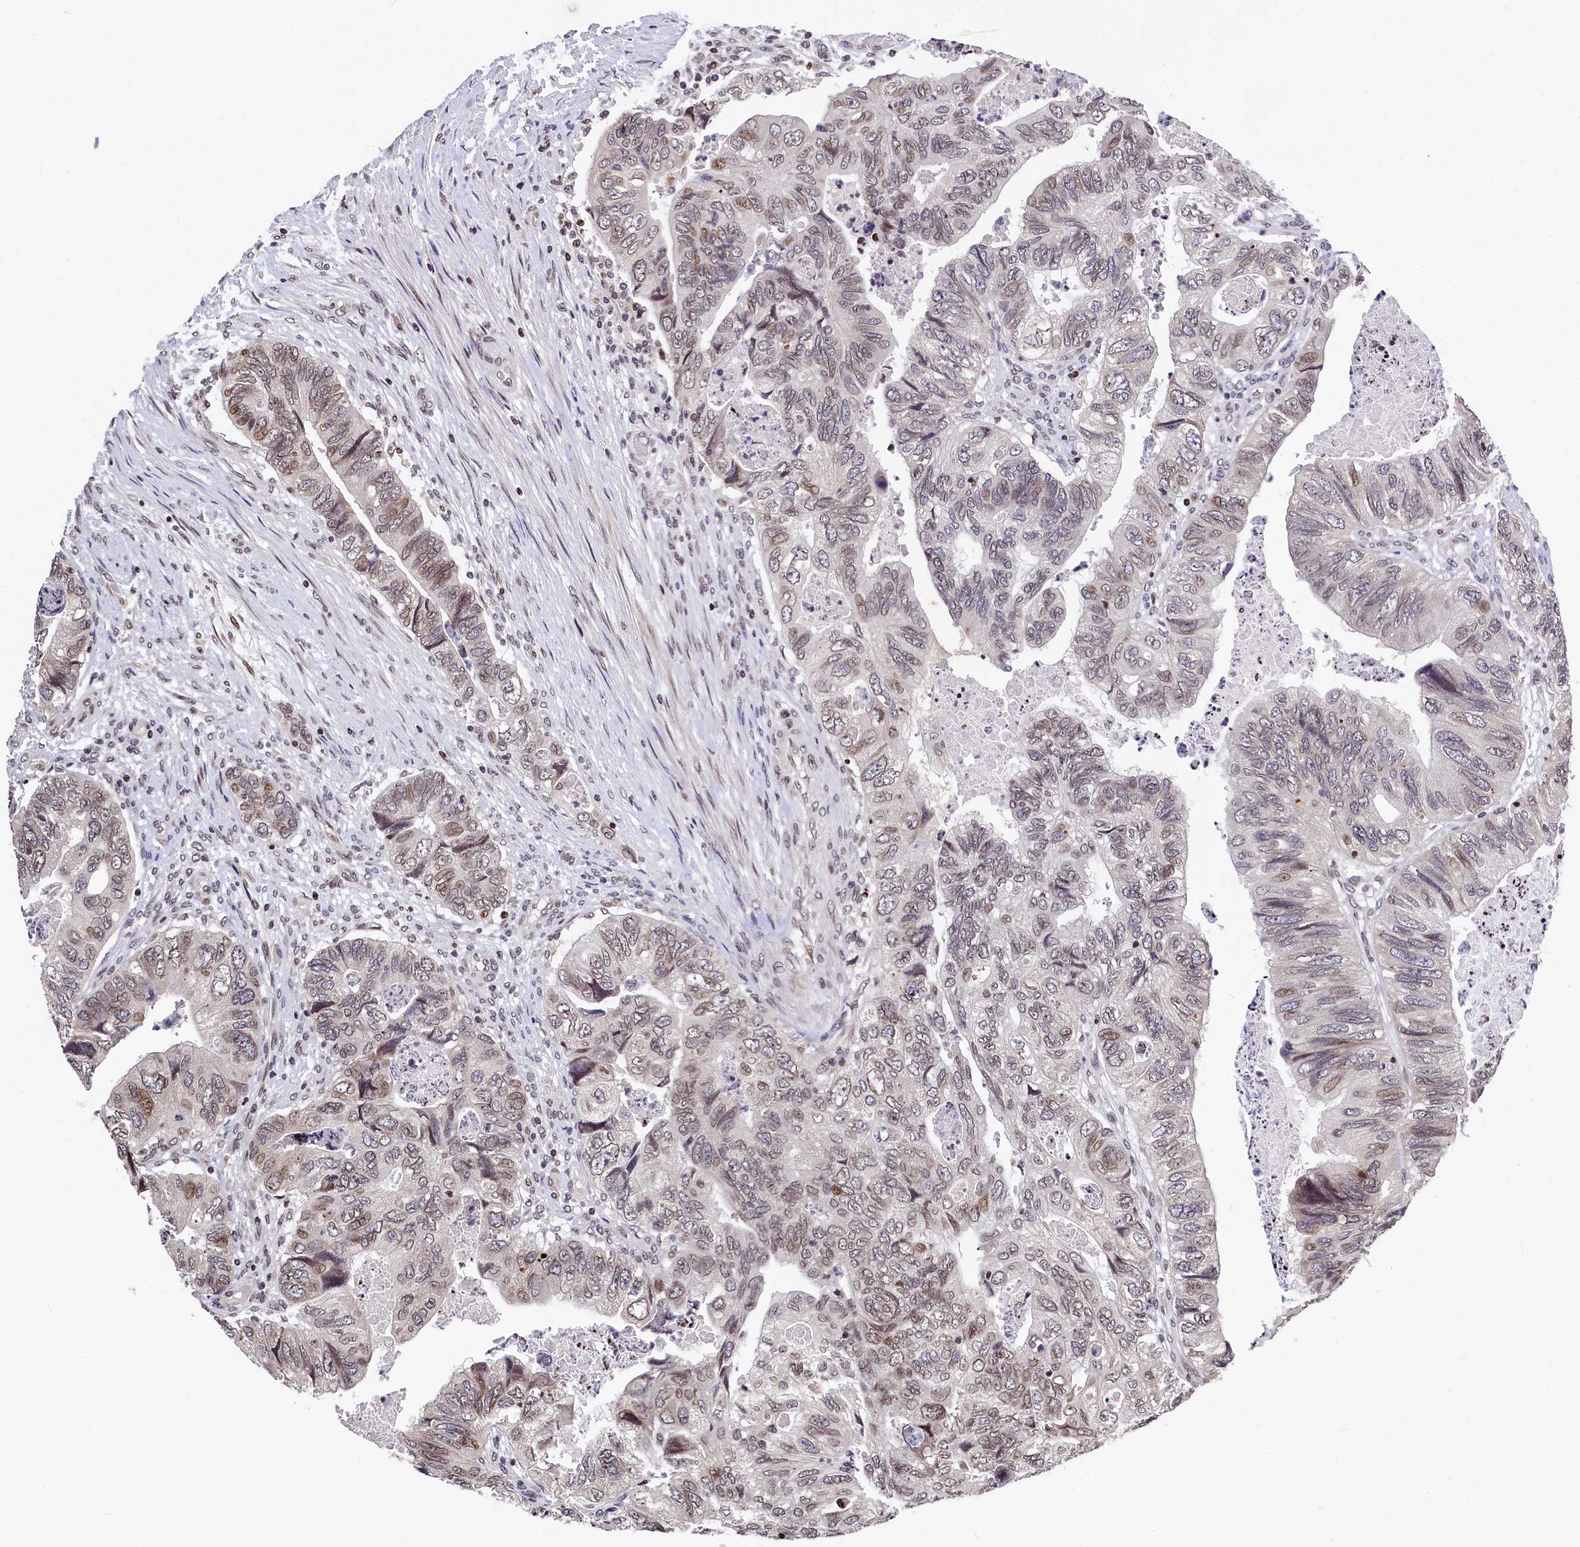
{"staining": {"intensity": "moderate", "quantity": "<25%", "location": "nuclear"}, "tissue": "colorectal cancer", "cell_type": "Tumor cells", "image_type": "cancer", "snomed": [{"axis": "morphology", "description": "Adenocarcinoma, NOS"}, {"axis": "topography", "description": "Rectum"}], "caption": "Immunohistochemical staining of human colorectal cancer displays low levels of moderate nuclear protein staining in approximately <25% of tumor cells. (Stains: DAB in brown, nuclei in blue, Microscopy: brightfield microscopy at high magnification).", "gene": "FAM217B", "patient": {"sex": "male", "age": 63}}